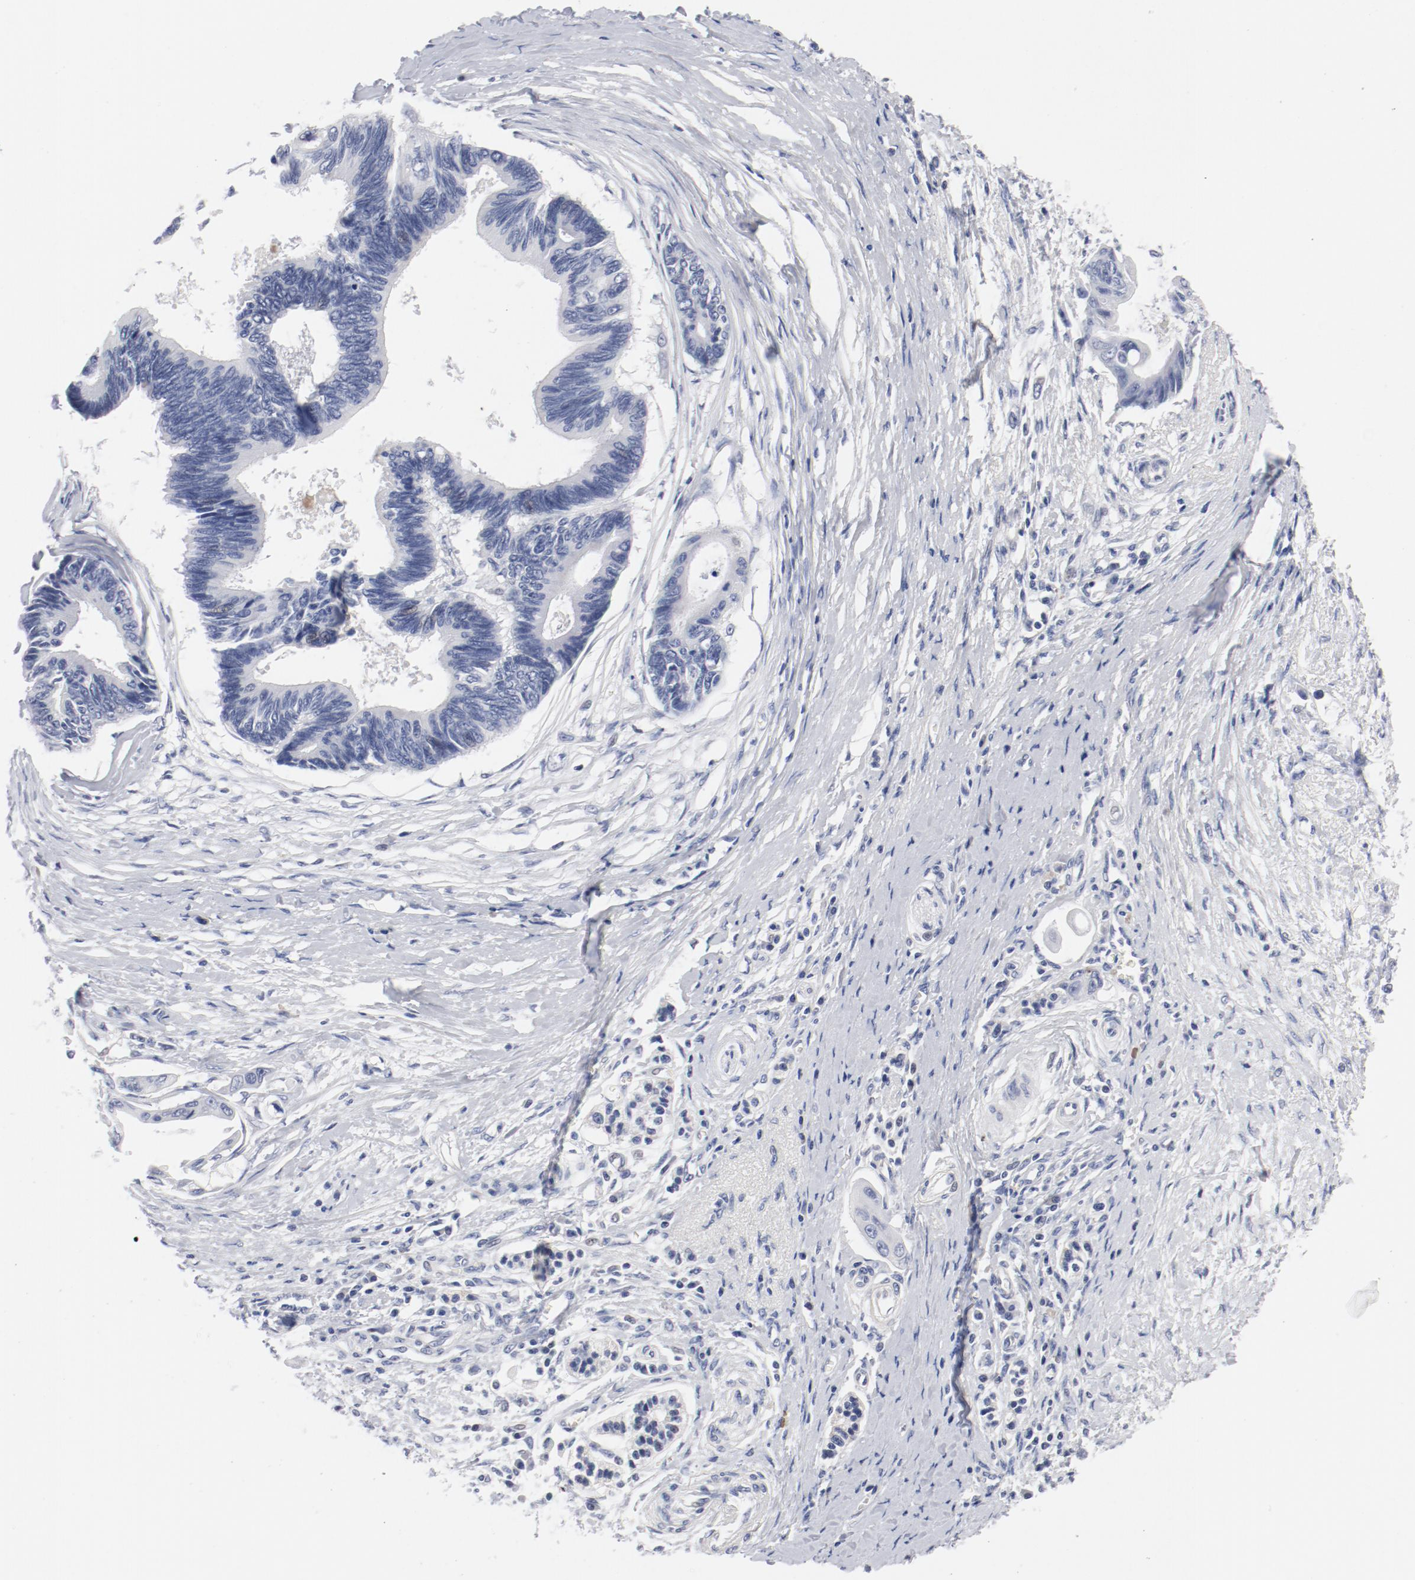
{"staining": {"intensity": "negative", "quantity": "none", "location": "none"}, "tissue": "pancreatic cancer", "cell_type": "Tumor cells", "image_type": "cancer", "snomed": [{"axis": "morphology", "description": "Adenocarcinoma, NOS"}, {"axis": "topography", "description": "Pancreas"}], "caption": "DAB immunohistochemical staining of human pancreatic cancer (adenocarcinoma) reveals no significant expression in tumor cells.", "gene": "KCNK13", "patient": {"sex": "female", "age": 70}}